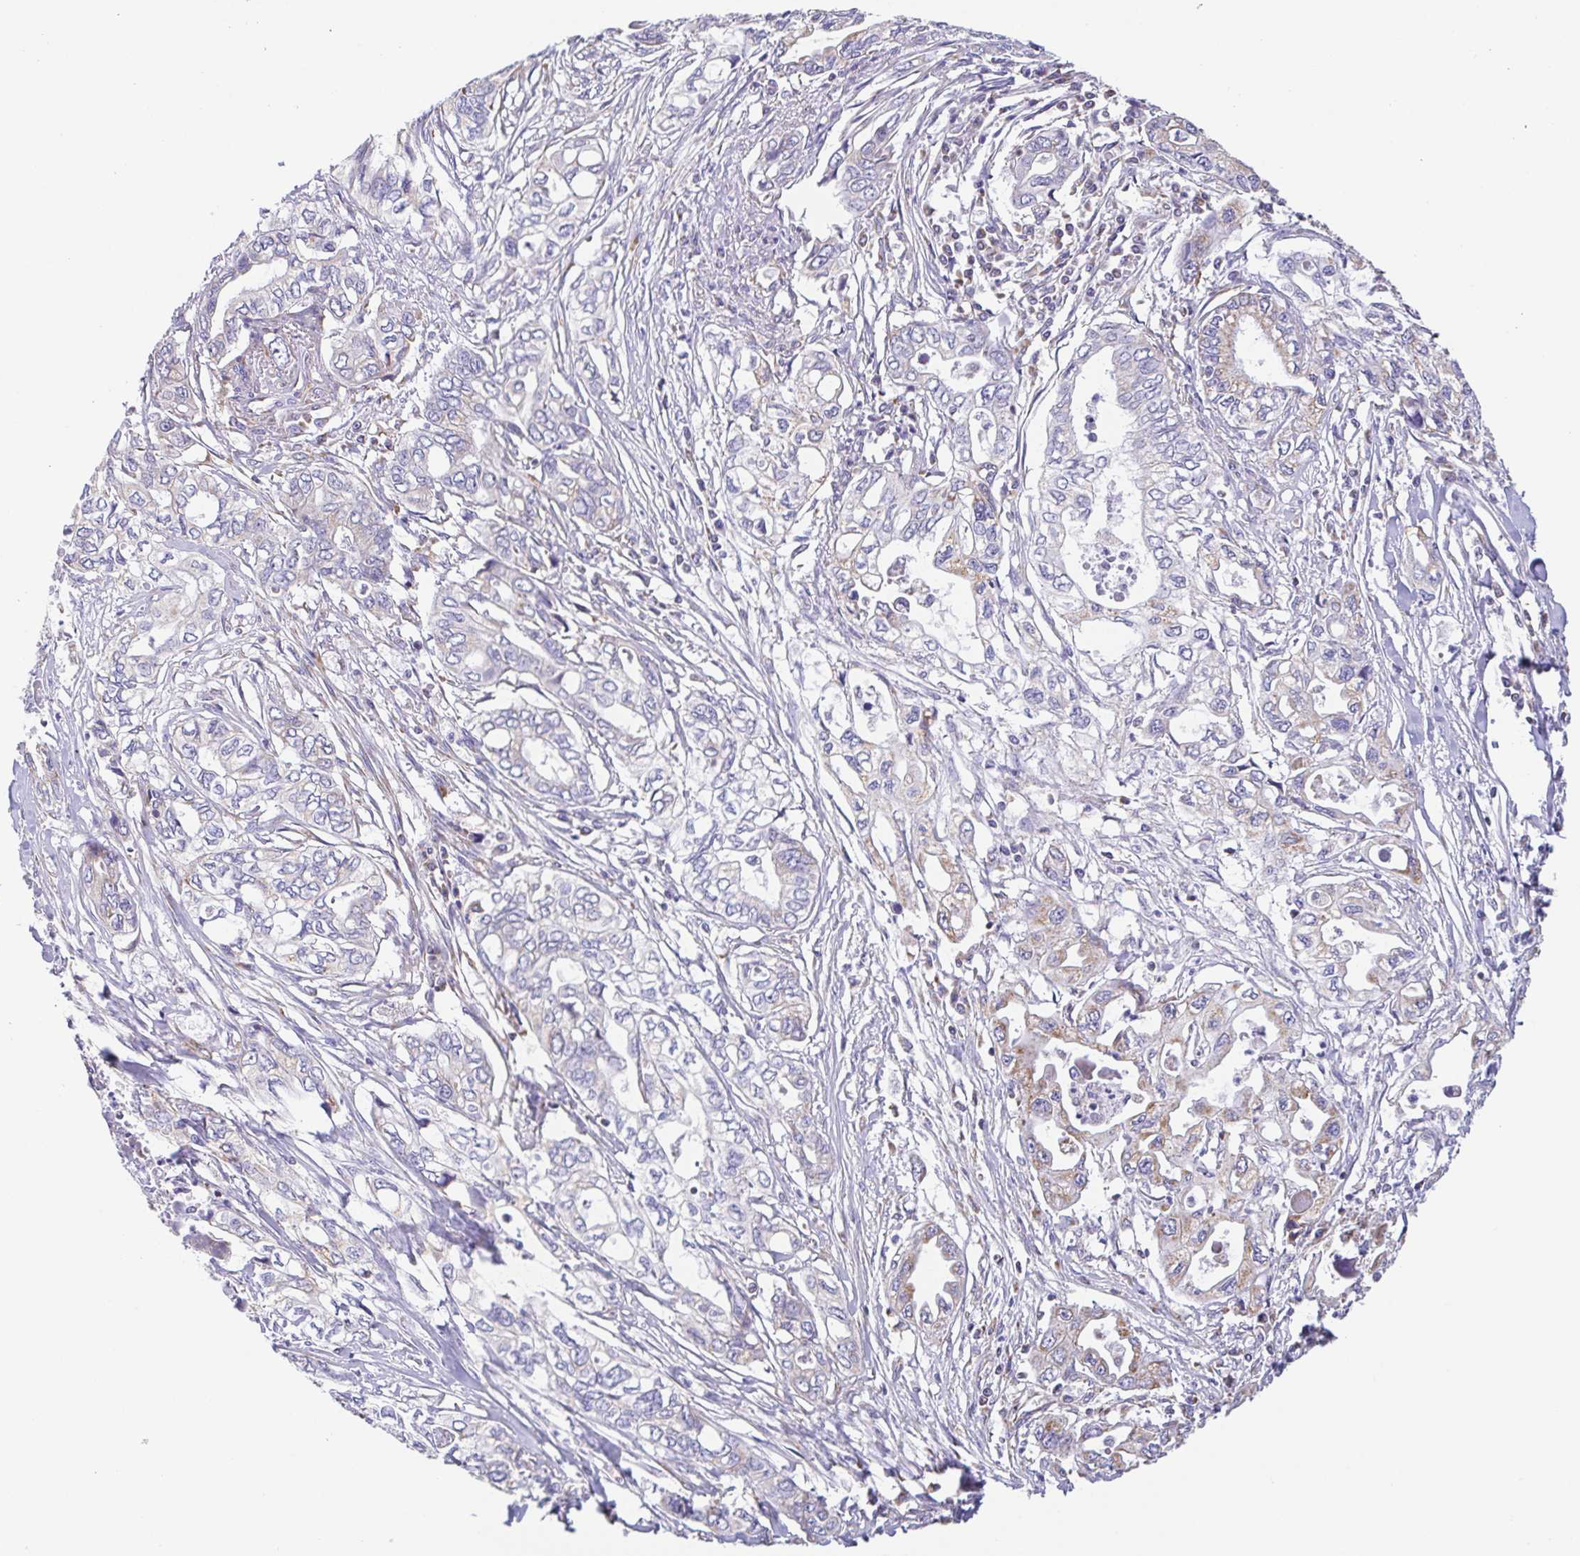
{"staining": {"intensity": "weak", "quantity": "25%-75%", "location": "cytoplasmic/membranous"}, "tissue": "pancreatic cancer", "cell_type": "Tumor cells", "image_type": "cancer", "snomed": [{"axis": "morphology", "description": "Adenocarcinoma, NOS"}, {"axis": "topography", "description": "Pancreas"}], "caption": "The photomicrograph shows immunohistochemical staining of pancreatic cancer. There is weak cytoplasmic/membranous staining is seen in approximately 25%-75% of tumor cells.", "gene": "GINM1", "patient": {"sex": "male", "age": 68}}